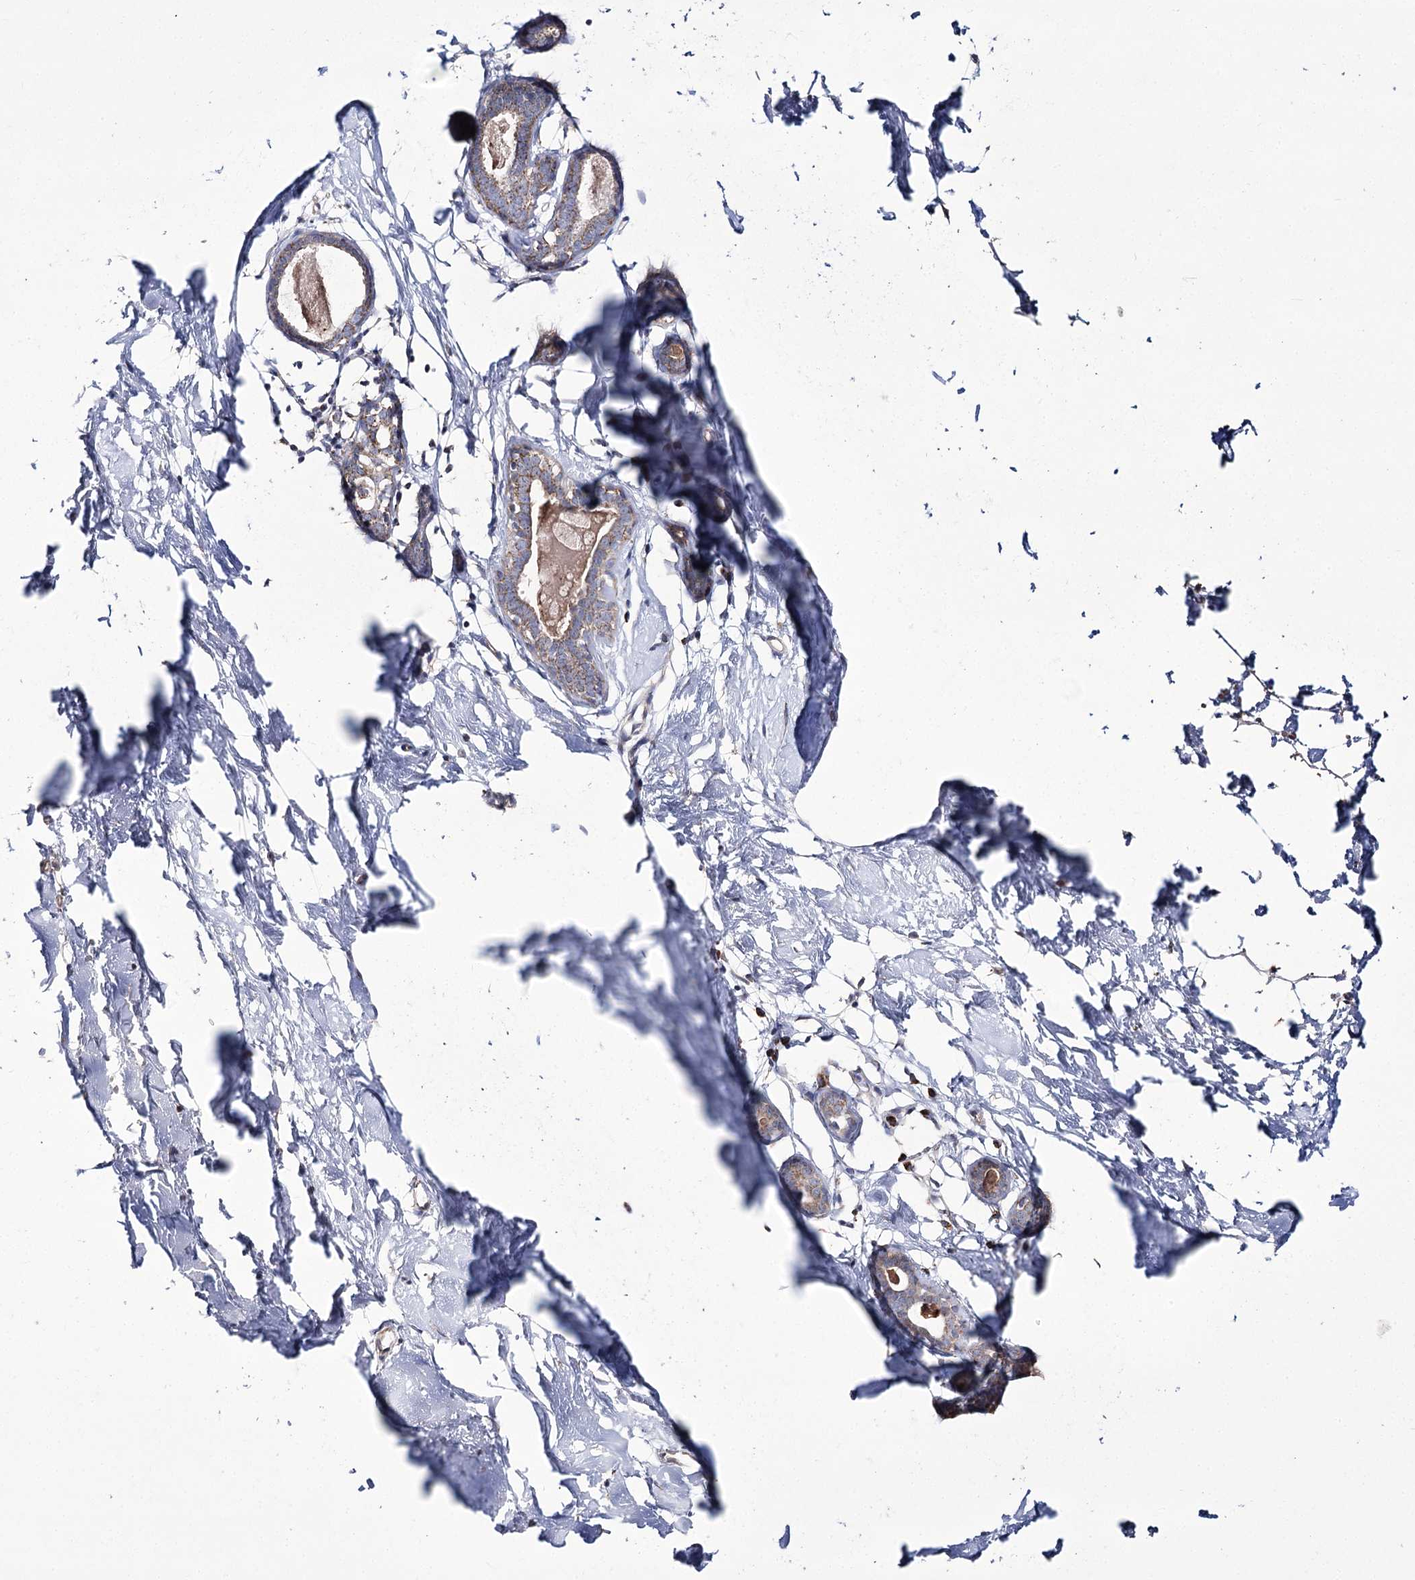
{"staining": {"intensity": "weak", "quantity": "25%-75%", "location": "cytoplasmic/membranous"}, "tissue": "adipose tissue", "cell_type": "Adipocytes", "image_type": "normal", "snomed": [{"axis": "morphology", "description": "Normal tissue, NOS"}, {"axis": "topography", "description": "Breast"}], "caption": "A low amount of weak cytoplasmic/membranous expression is present in approximately 25%-75% of adipocytes in benign adipose tissue. (Brightfield microscopy of DAB IHC at high magnification).", "gene": "NADK2", "patient": {"sex": "female", "age": 23}}